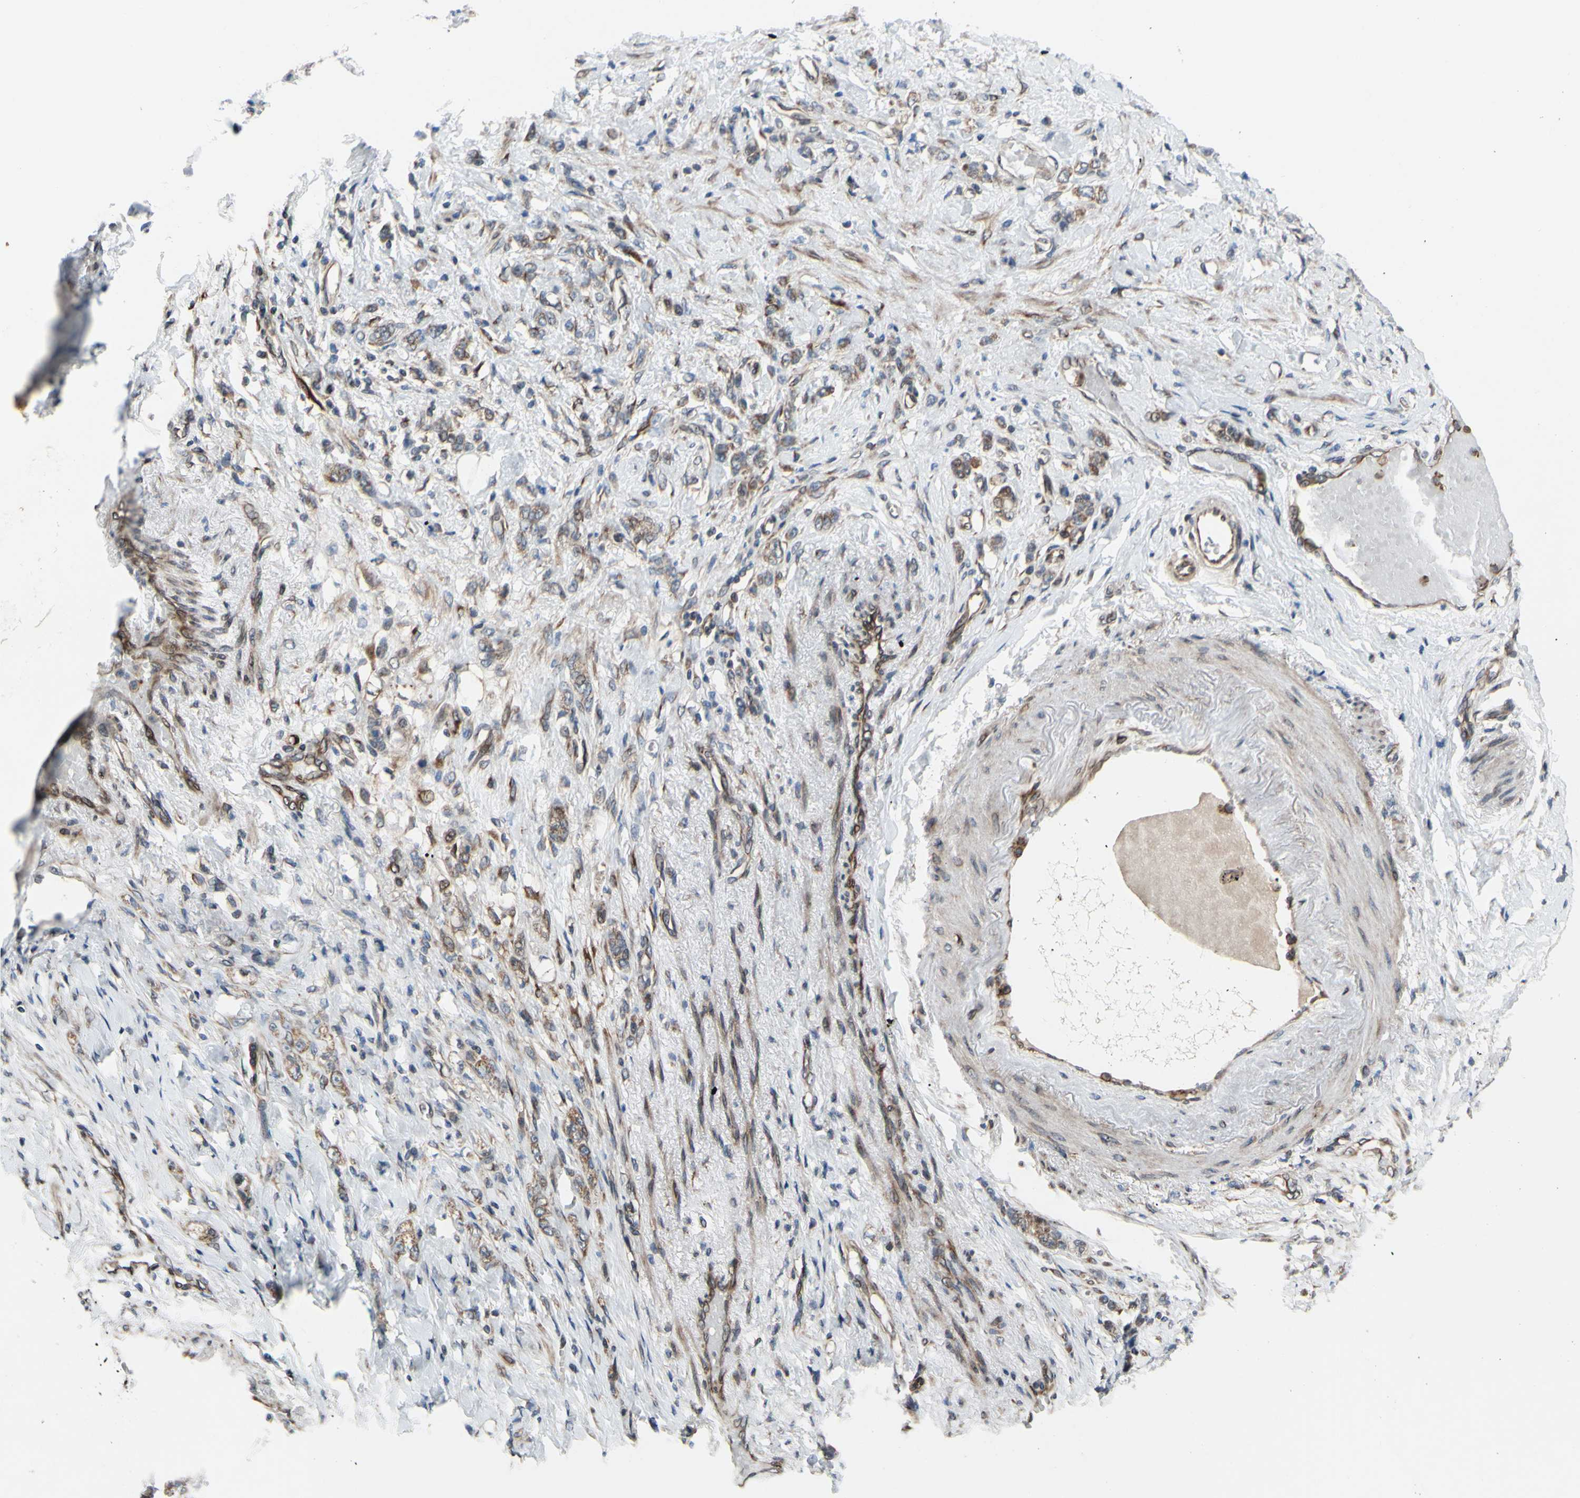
{"staining": {"intensity": "weak", "quantity": ">75%", "location": "cytoplasmic/membranous"}, "tissue": "stomach cancer", "cell_type": "Tumor cells", "image_type": "cancer", "snomed": [{"axis": "morphology", "description": "Adenocarcinoma, NOS"}, {"axis": "topography", "description": "Stomach"}], "caption": "Protein staining of stomach cancer tissue demonstrates weak cytoplasmic/membranous positivity in approximately >75% of tumor cells.", "gene": "PRAF2", "patient": {"sex": "male", "age": 82}}